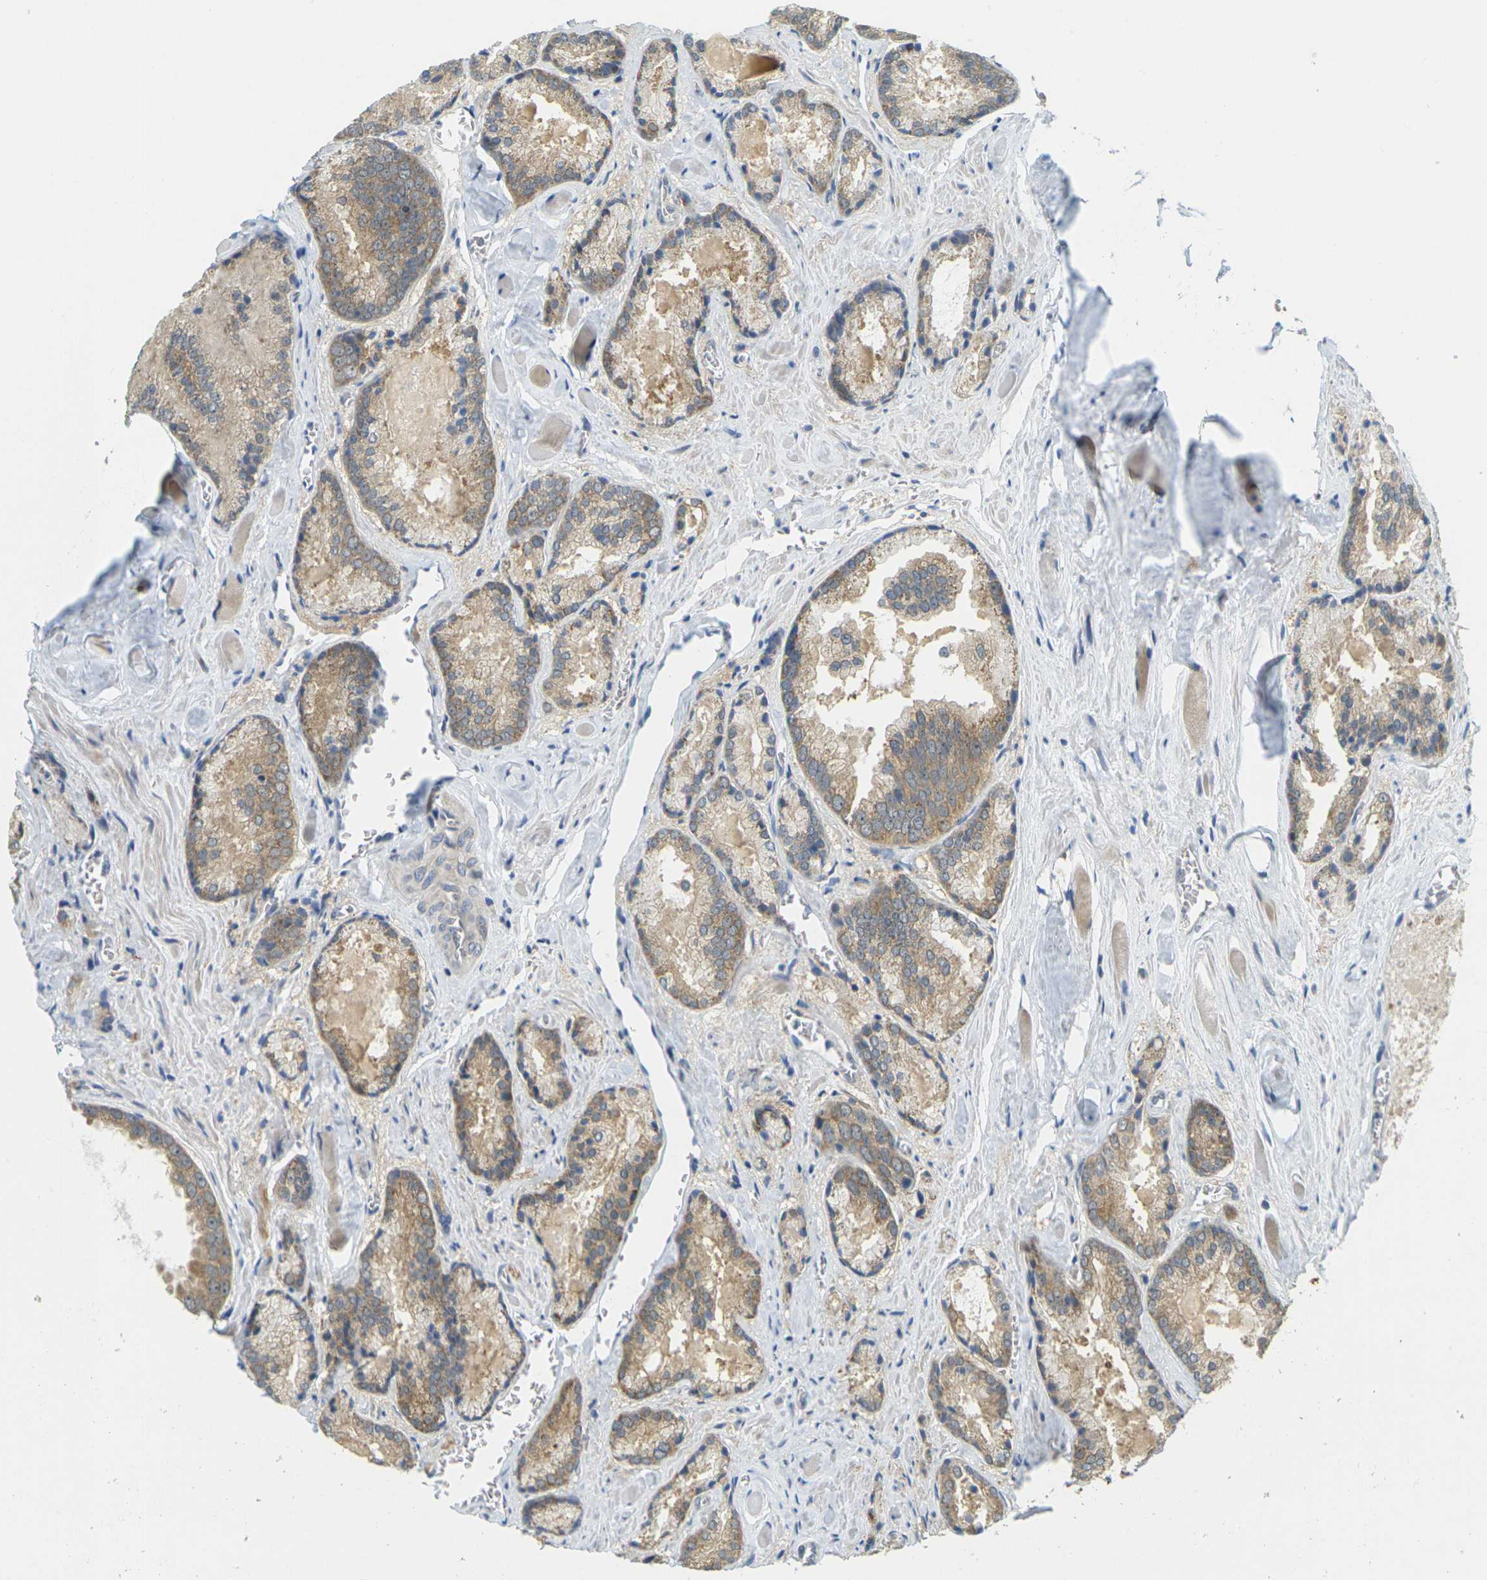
{"staining": {"intensity": "moderate", "quantity": ">75%", "location": "cytoplasmic/membranous"}, "tissue": "prostate cancer", "cell_type": "Tumor cells", "image_type": "cancer", "snomed": [{"axis": "morphology", "description": "Adenocarcinoma, Low grade"}, {"axis": "topography", "description": "Prostate"}], "caption": "Human low-grade adenocarcinoma (prostate) stained with a protein marker shows moderate staining in tumor cells.", "gene": "KLHL8", "patient": {"sex": "male", "age": 64}}